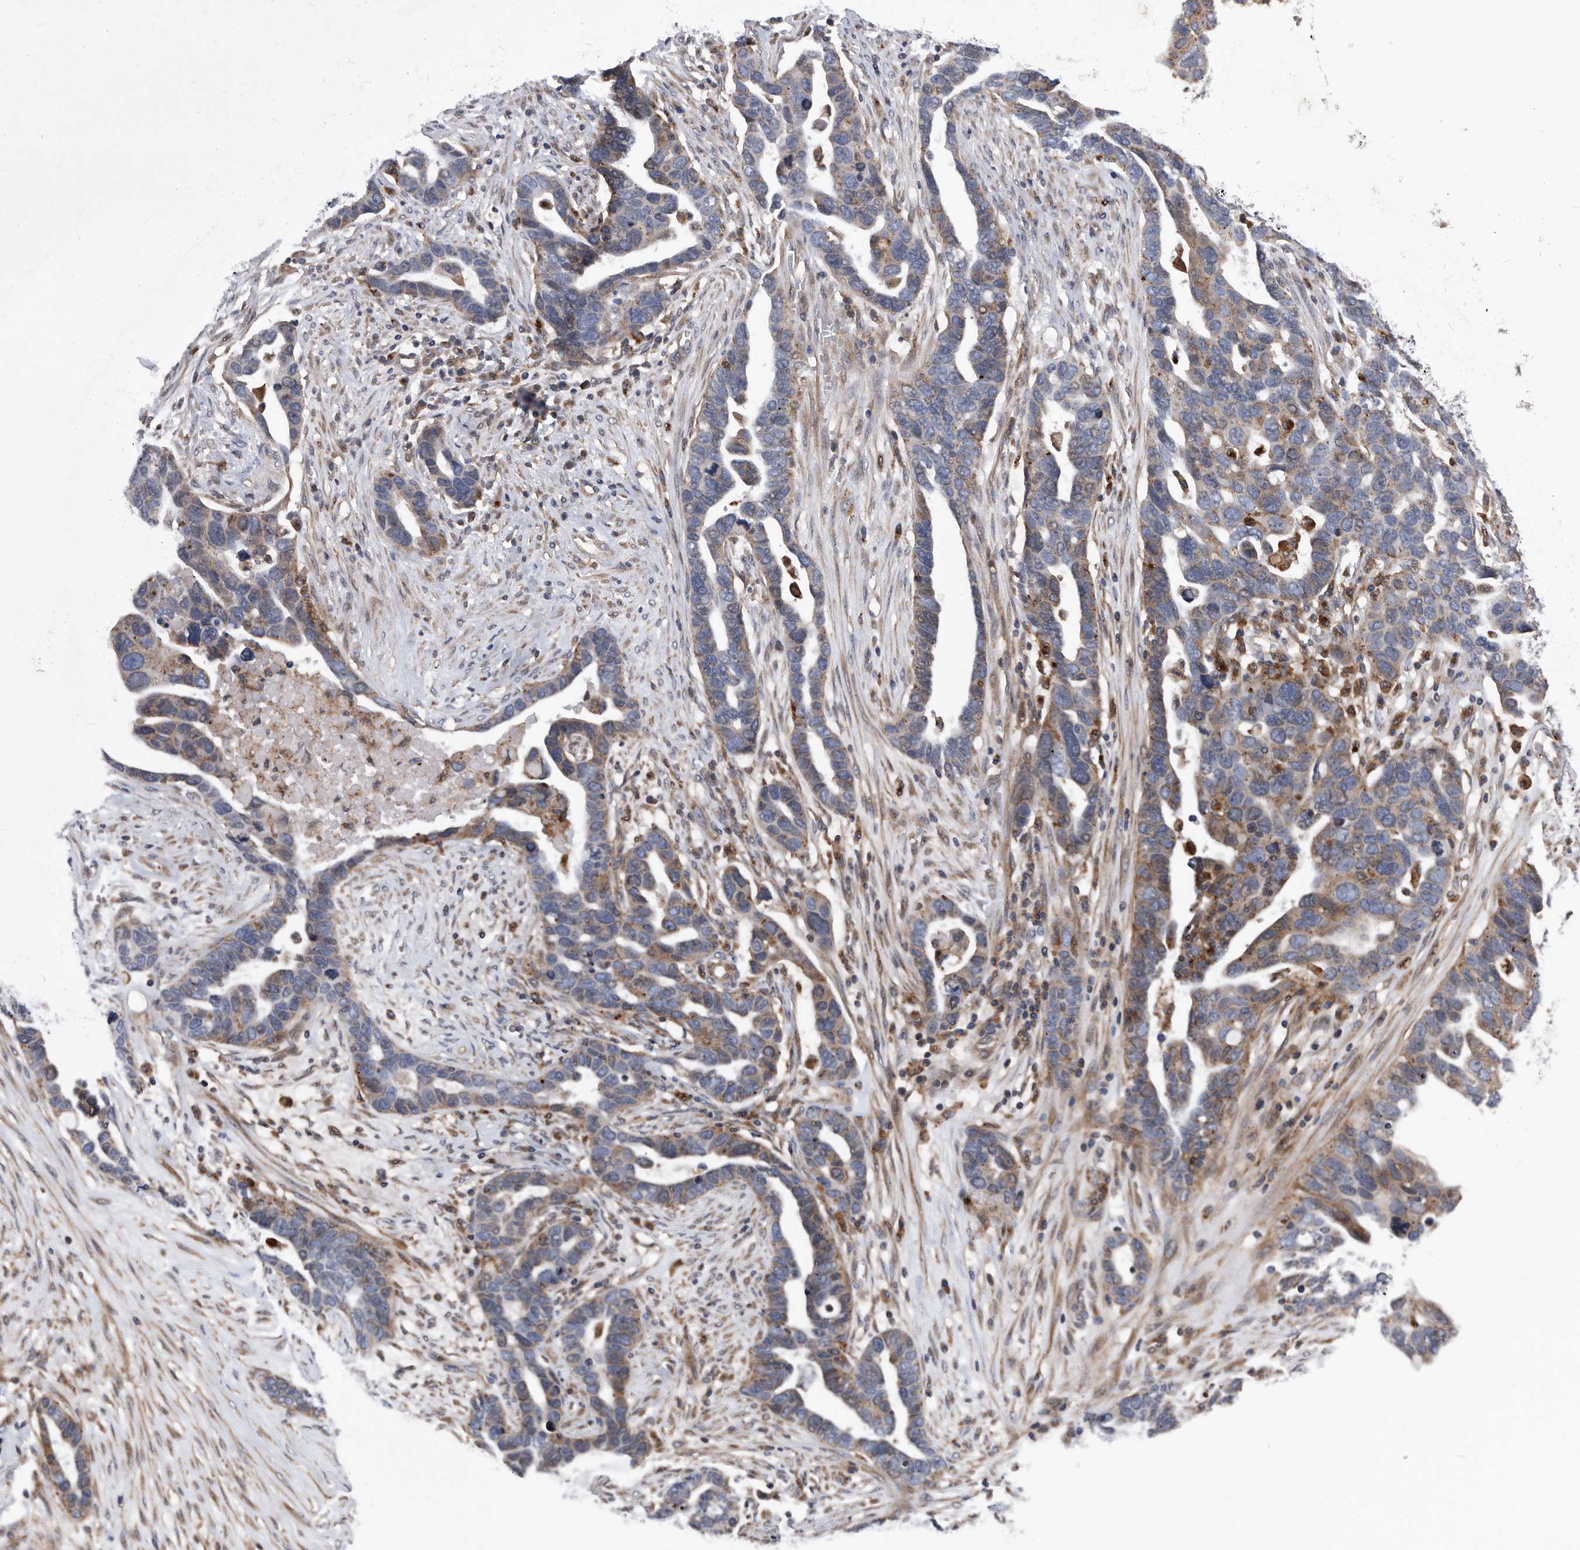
{"staining": {"intensity": "moderate", "quantity": "25%-75%", "location": "cytoplasmic/membranous"}, "tissue": "ovarian cancer", "cell_type": "Tumor cells", "image_type": "cancer", "snomed": [{"axis": "morphology", "description": "Cystadenocarcinoma, serous, NOS"}, {"axis": "topography", "description": "Ovary"}], "caption": "IHC (DAB) staining of human serous cystadenocarcinoma (ovarian) displays moderate cytoplasmic/membranous protein expression in approximately 25%-75% of tumor cells.", "gene": "BAIAP3", "patient": {"sex": "female", "age": 54}}